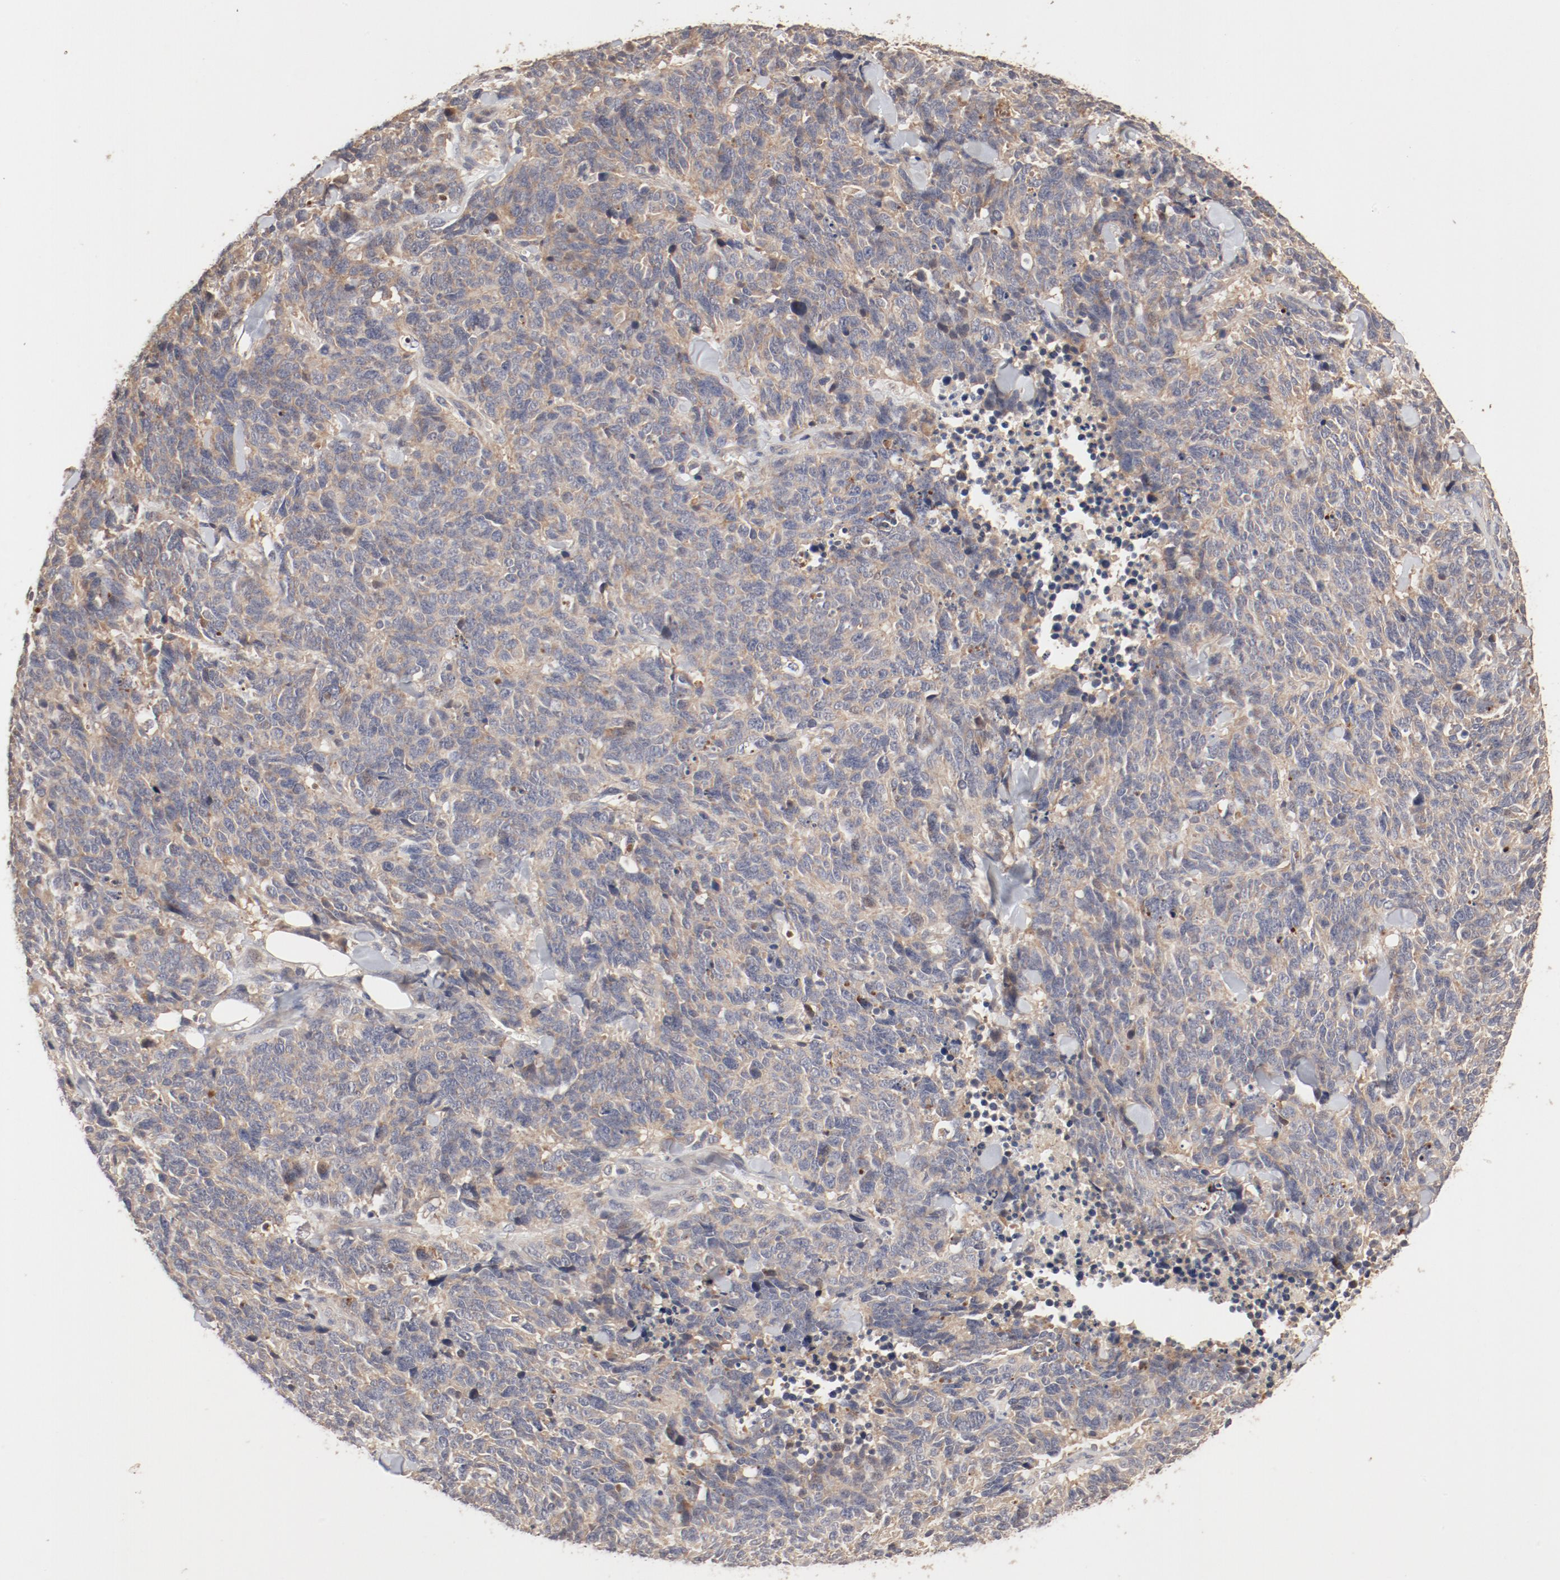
{"staining": {"intensity": "moderate", "quantity": ">75%", "location": "cytoplasmic/membranous"}, "tissue": "lung cancer", "cell_type": "Tumor cells", "image_type": "cancer", "snomed": [{"axis": "morphology", "description": "Neoplasm, malignant, NOS"}, {"axis": "topography", "description": "Lung"}], "caption": "A medium amount of moderate cytoplasmic/membranous expression is present in about >75% of tumor cells in neoplasm (malignant) (lung) tissue.", "gene": "IL3RA", "patient": {"sex": "female", "age": 58}}